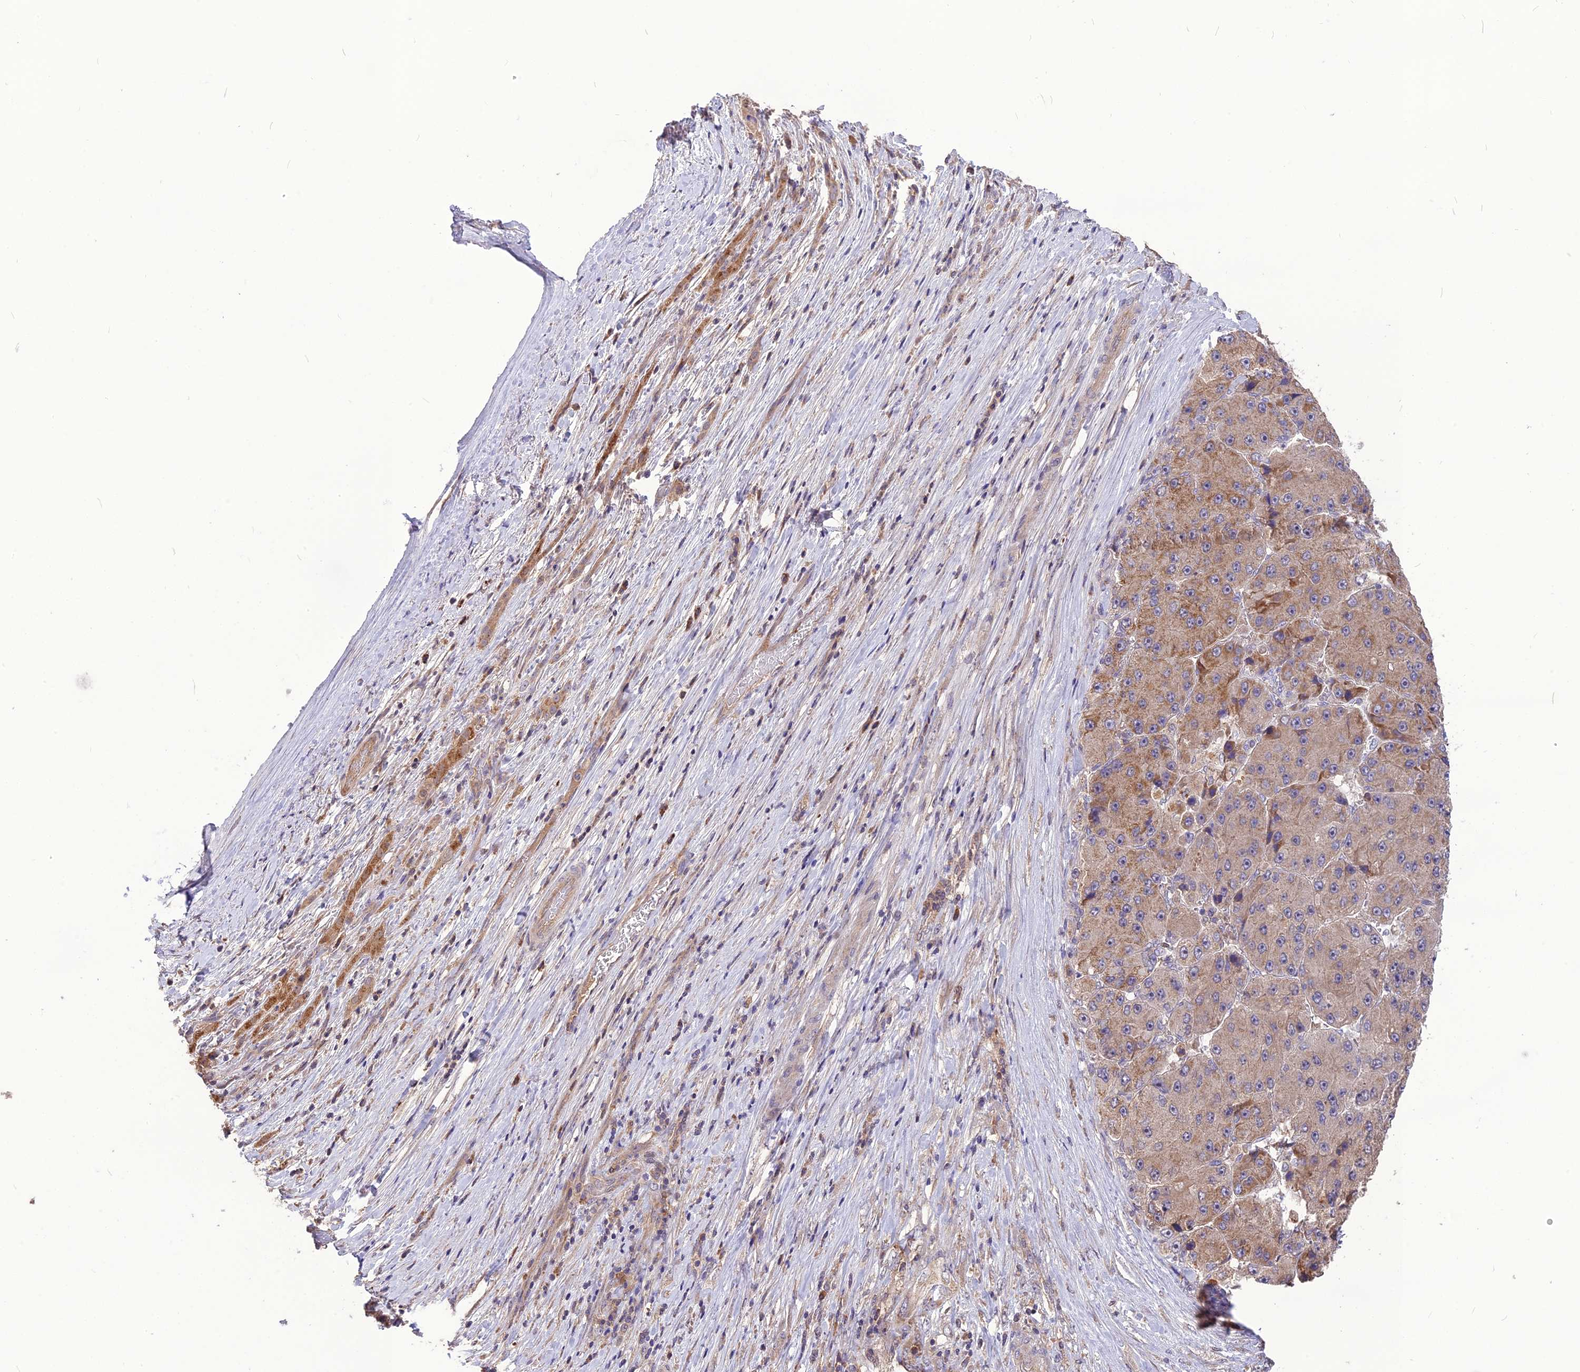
{"staining": {"intensity": "moderate", "quantity": "25%-75%", "location": "cytoplasmic/membranous"}, "tissue": "liver cancer", "cell_type": "Tumor cells", "image_type": "cancer", "snomed": [{"axis": "morphology", "description": "Carcinoma, Hepatocellular, NOS"}, {"axis": "topography", "description": "Liver"}], "caption": "A brown stain labels moderate cytoplasmic/membranous expression of a protein in liver hepatocellular carcinoma tumor cells.", "gene": "NUDT8", "patient": {"sex": "female", "age": 73}}